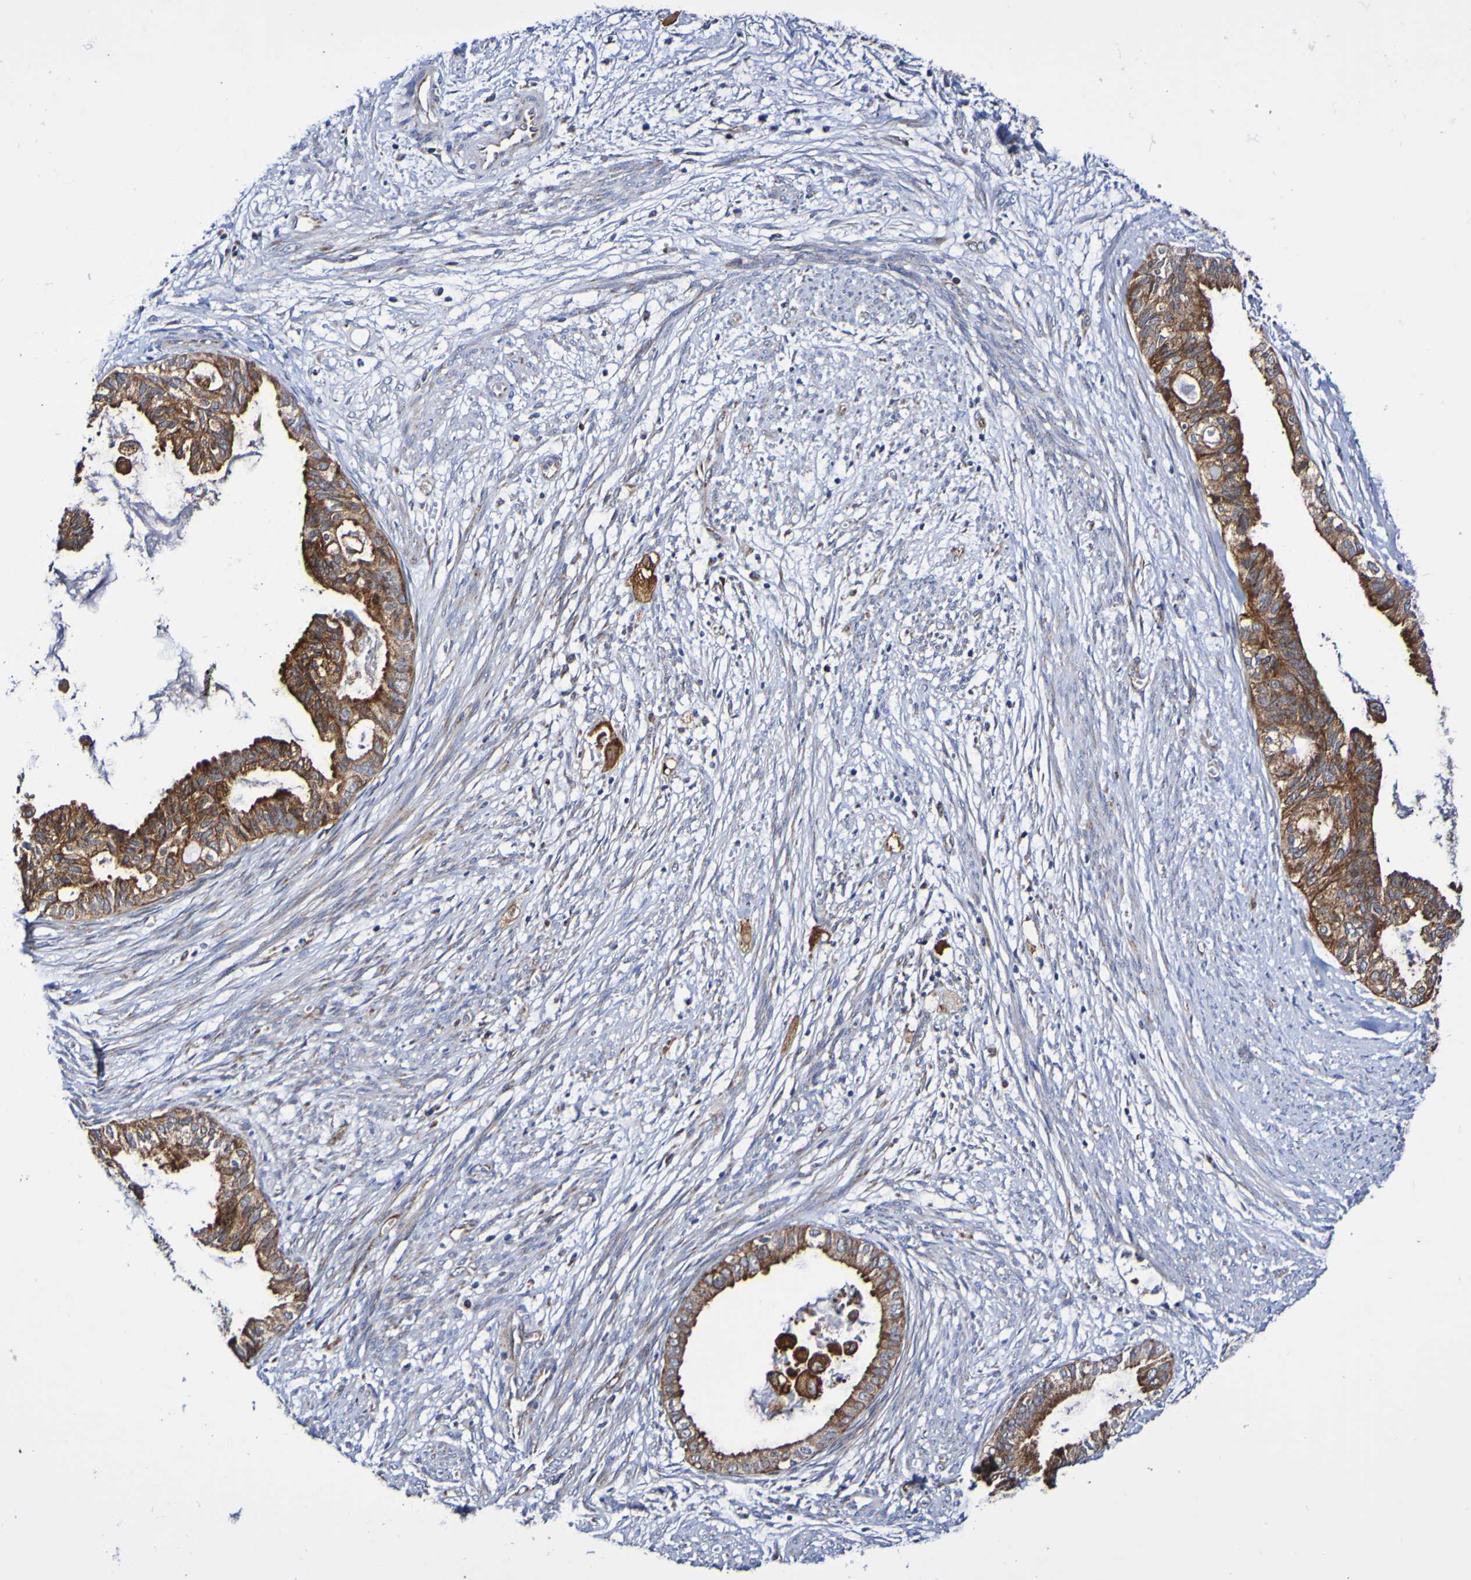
{"staining": {"intensity": "strong", "quantity": ">75%", "location": "cytoplasmic/membranous"}, "tissue": "cervical cancer", "cell_type": "Tumor cells", "image_type": "cancer", "snomed": [{"axis": "morphology", "description": "Normal tissue, NOS"}, {"axis": "morphology", "description": "Adenocarcinoma, NOS"}, {"axis": "topography", "description": "Cervix"}, {"axis": "topography", "description": "Endometrium"}], "caption": "DAB immunohistochemical staining of human cervical cancer (adenocarcinoma) shows strong cytoplasmic/membranous protein staining in approximately >75% of tumor cells. (IHC, brightfield microscopy, high magnification).", "gene": "GJB1", "patient": {"sex": "female", "age": 86}}